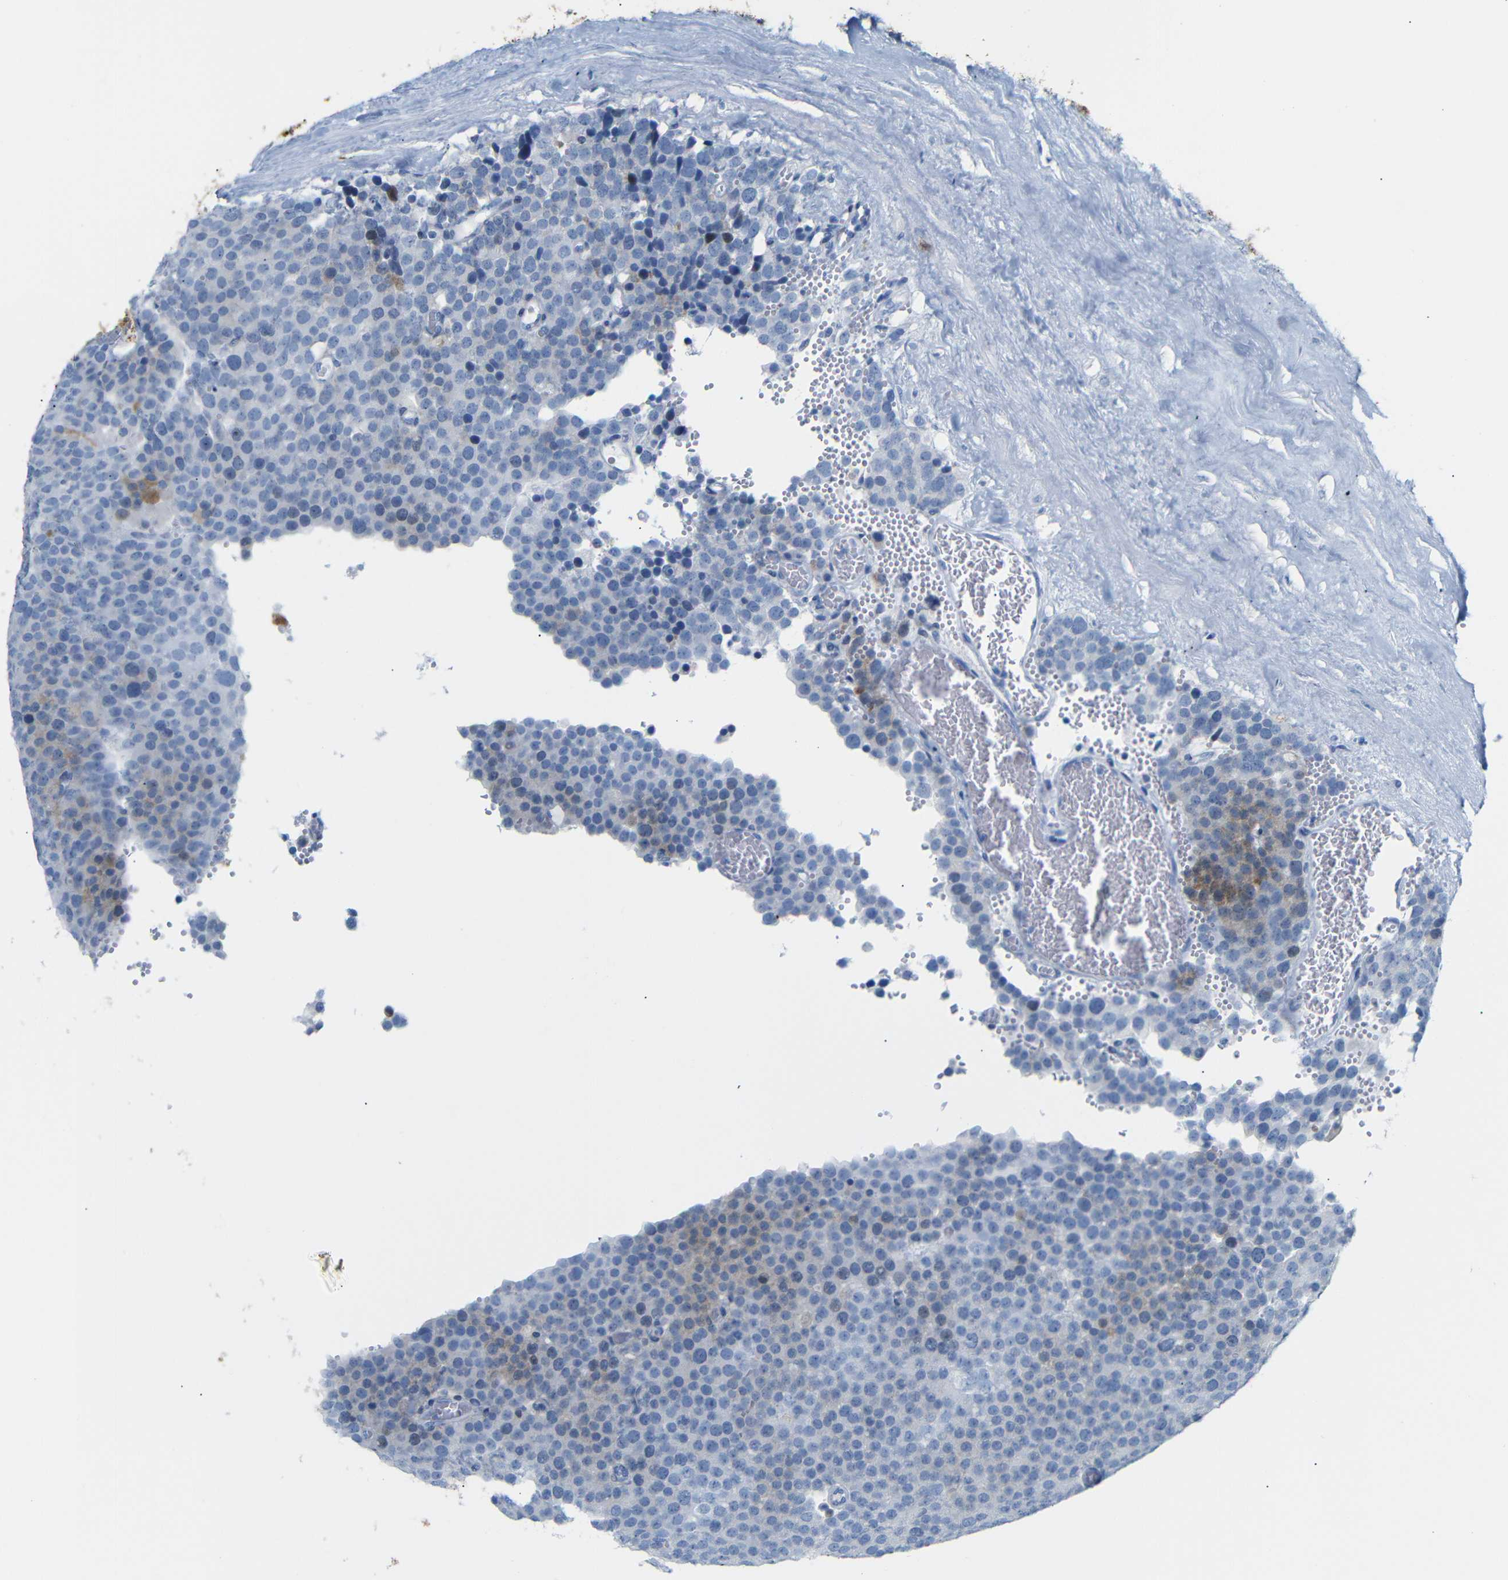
{"staining": {"intensity": "negative", "quantity": "none", "location": "none"}, "tissue": "testis cancer", "cell_type": "Tumor cells", "image_type": "cancer", "snomed": [{"axis": "morphology", "description": "Normal tissue, NOS"}, {"axis": "morphology", "description": "Seminoma, NOS"}, {"axis": "topography", "description": "Testis"}], "caption": "High power microscopy image of an immunohistochemistry (IHC) micrograph of seminoma (testis), revealing no significant positivity in tumor cells. Brightfield microscopy of immunohistochemistry stained with DAB (3,3'-diaminobenzidine) (brown) and hematoxylin (blue), captured at high magnification.", "gene": "MT1A", "patient": {"sex": "male", "age": 71}}